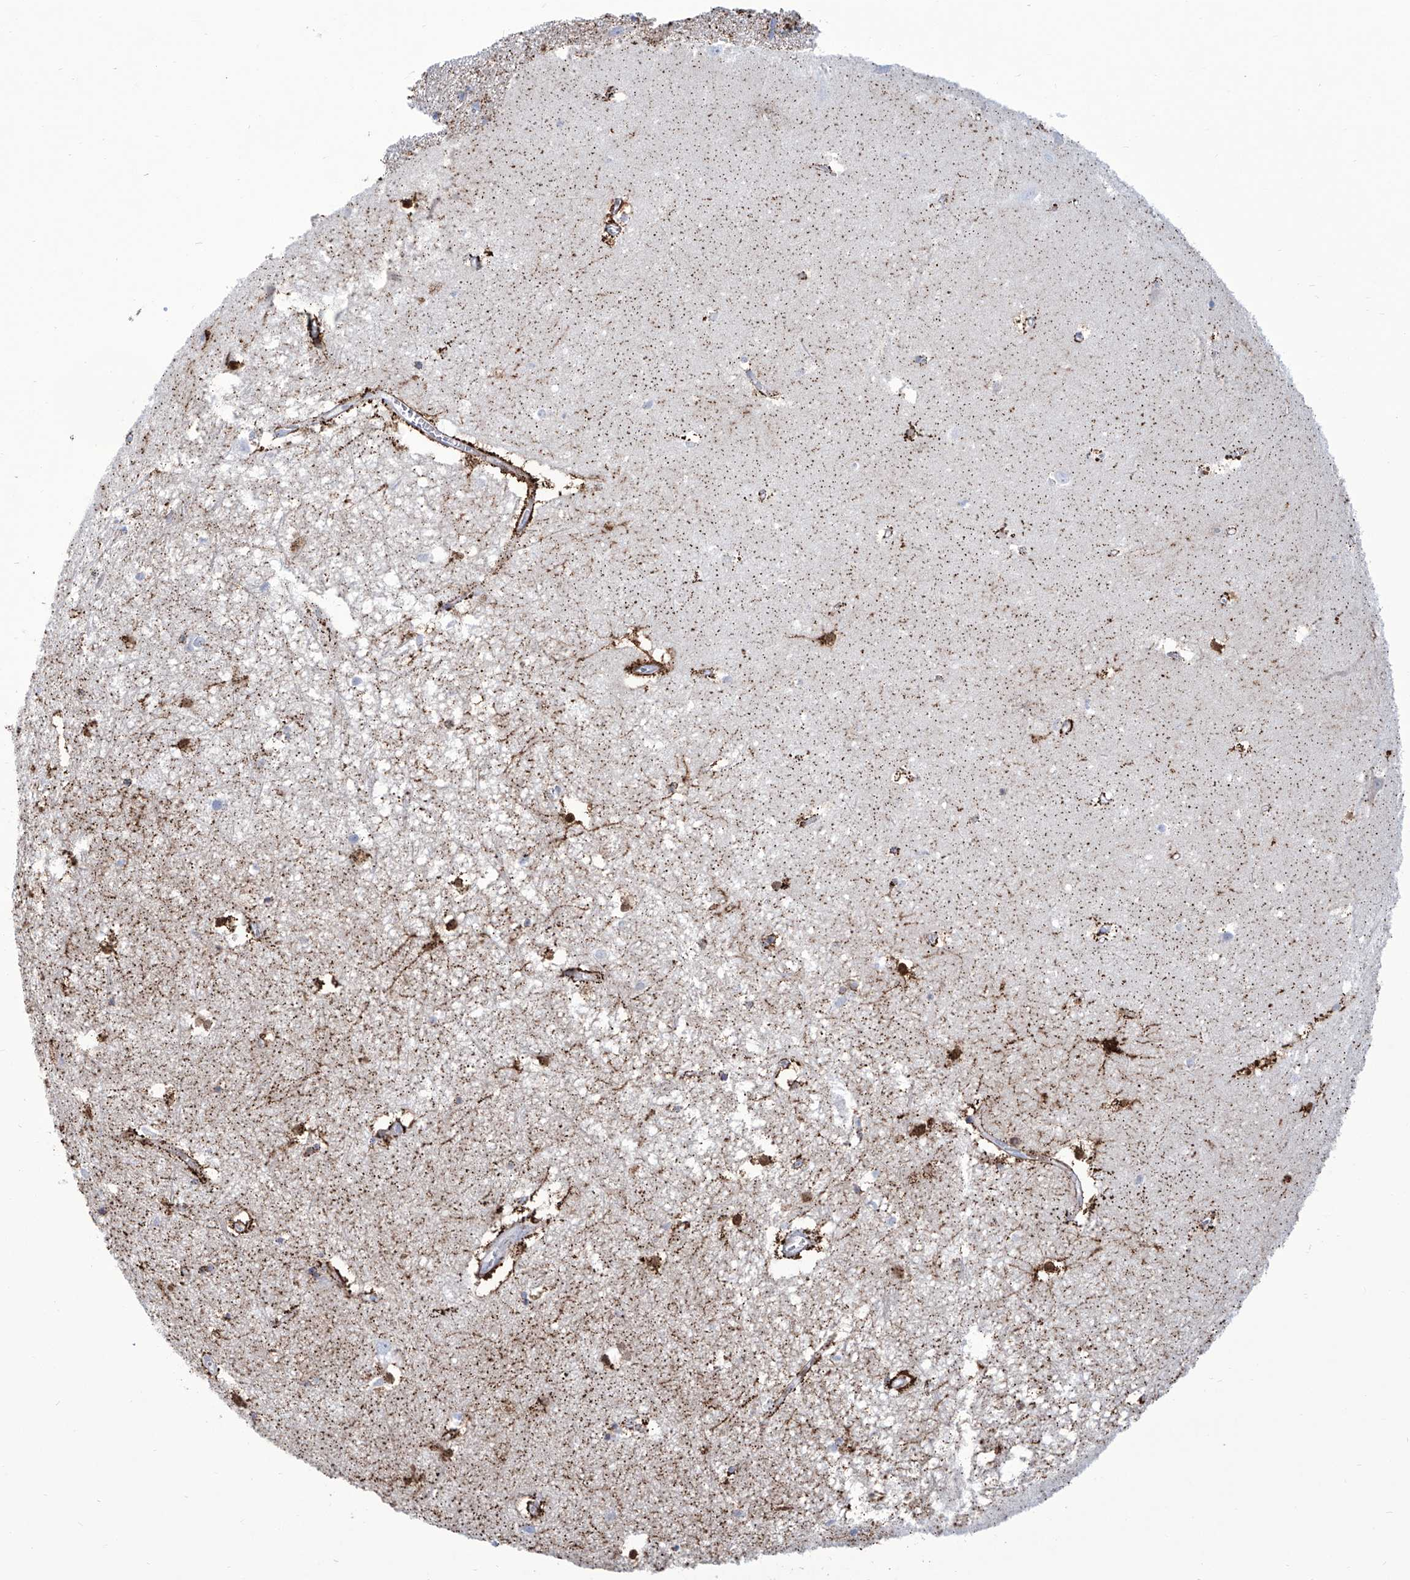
{"staining": {"intensity": "strong", "quantity": "25%-75%", "location": "cytoplasmic/membranous"}, "tissue": "hippocampus", "cell_type": "Glial cells", "image_type": "normal", "snomed": [{"axis": "morphology", "description": "Normal tissue, NOS"}, {"axis": "topography", "description": "Hippocampus"}], "caption": "An IHC image of normal tissue is shown. Protein staining in brown labels strong cytoplasmic/membranous positivity in hippocampus within glial cells.", "gene": "ALDH6A1", "patient": {"sex": "female", "age": 64}}